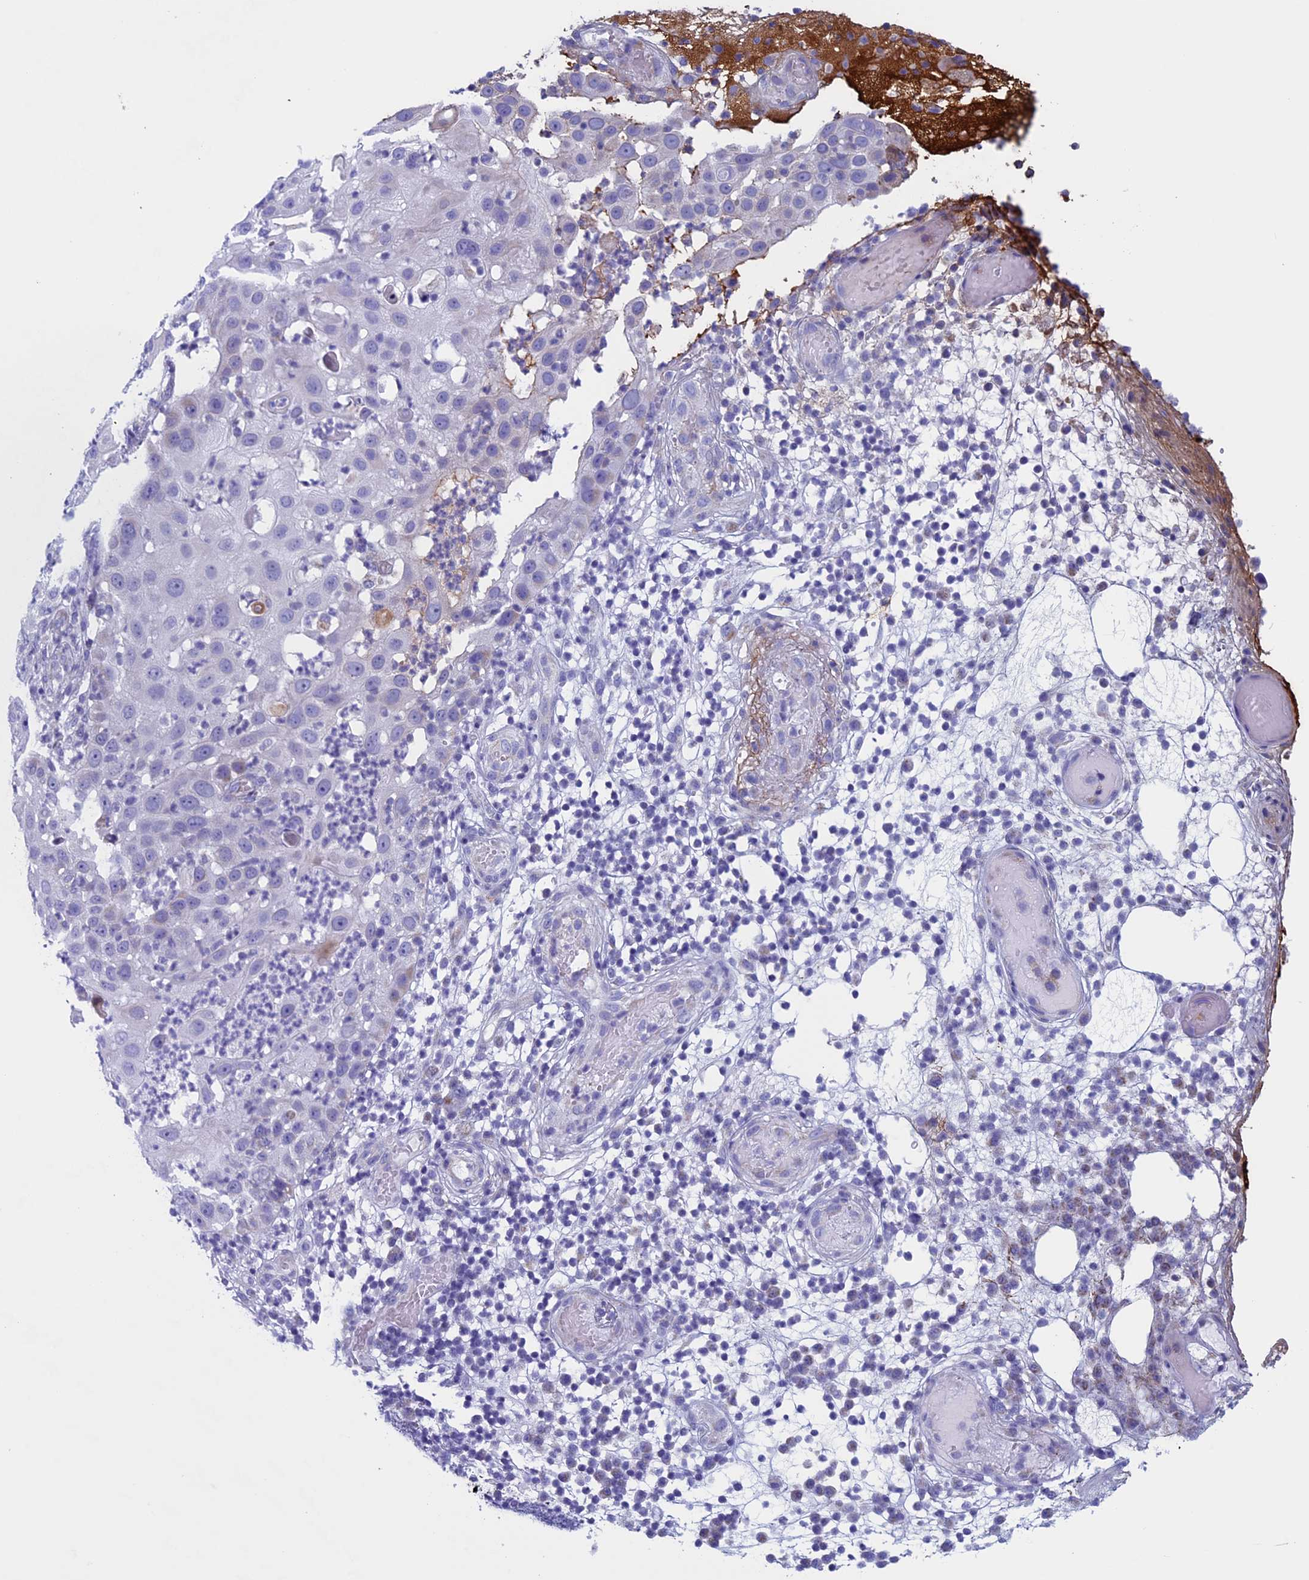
{"staining": {"intensity": "negative", "quantity": "none", "location": "none"}, "tissue": "skin cancer", "cell_type": "Tumor cells", "image_type": "cancer", "snomed": [{"axis": "morphology", "description": "Squamous cell carcinoma, NOS"}, {"axis": "topography", "description": "Skin"}], "caption": "An image of human squamous cell carcinoma (skin) is negative for staining in tumor cells.", "gene": "NDUFB9", "patient": {"sex": "female", "age": 44}}